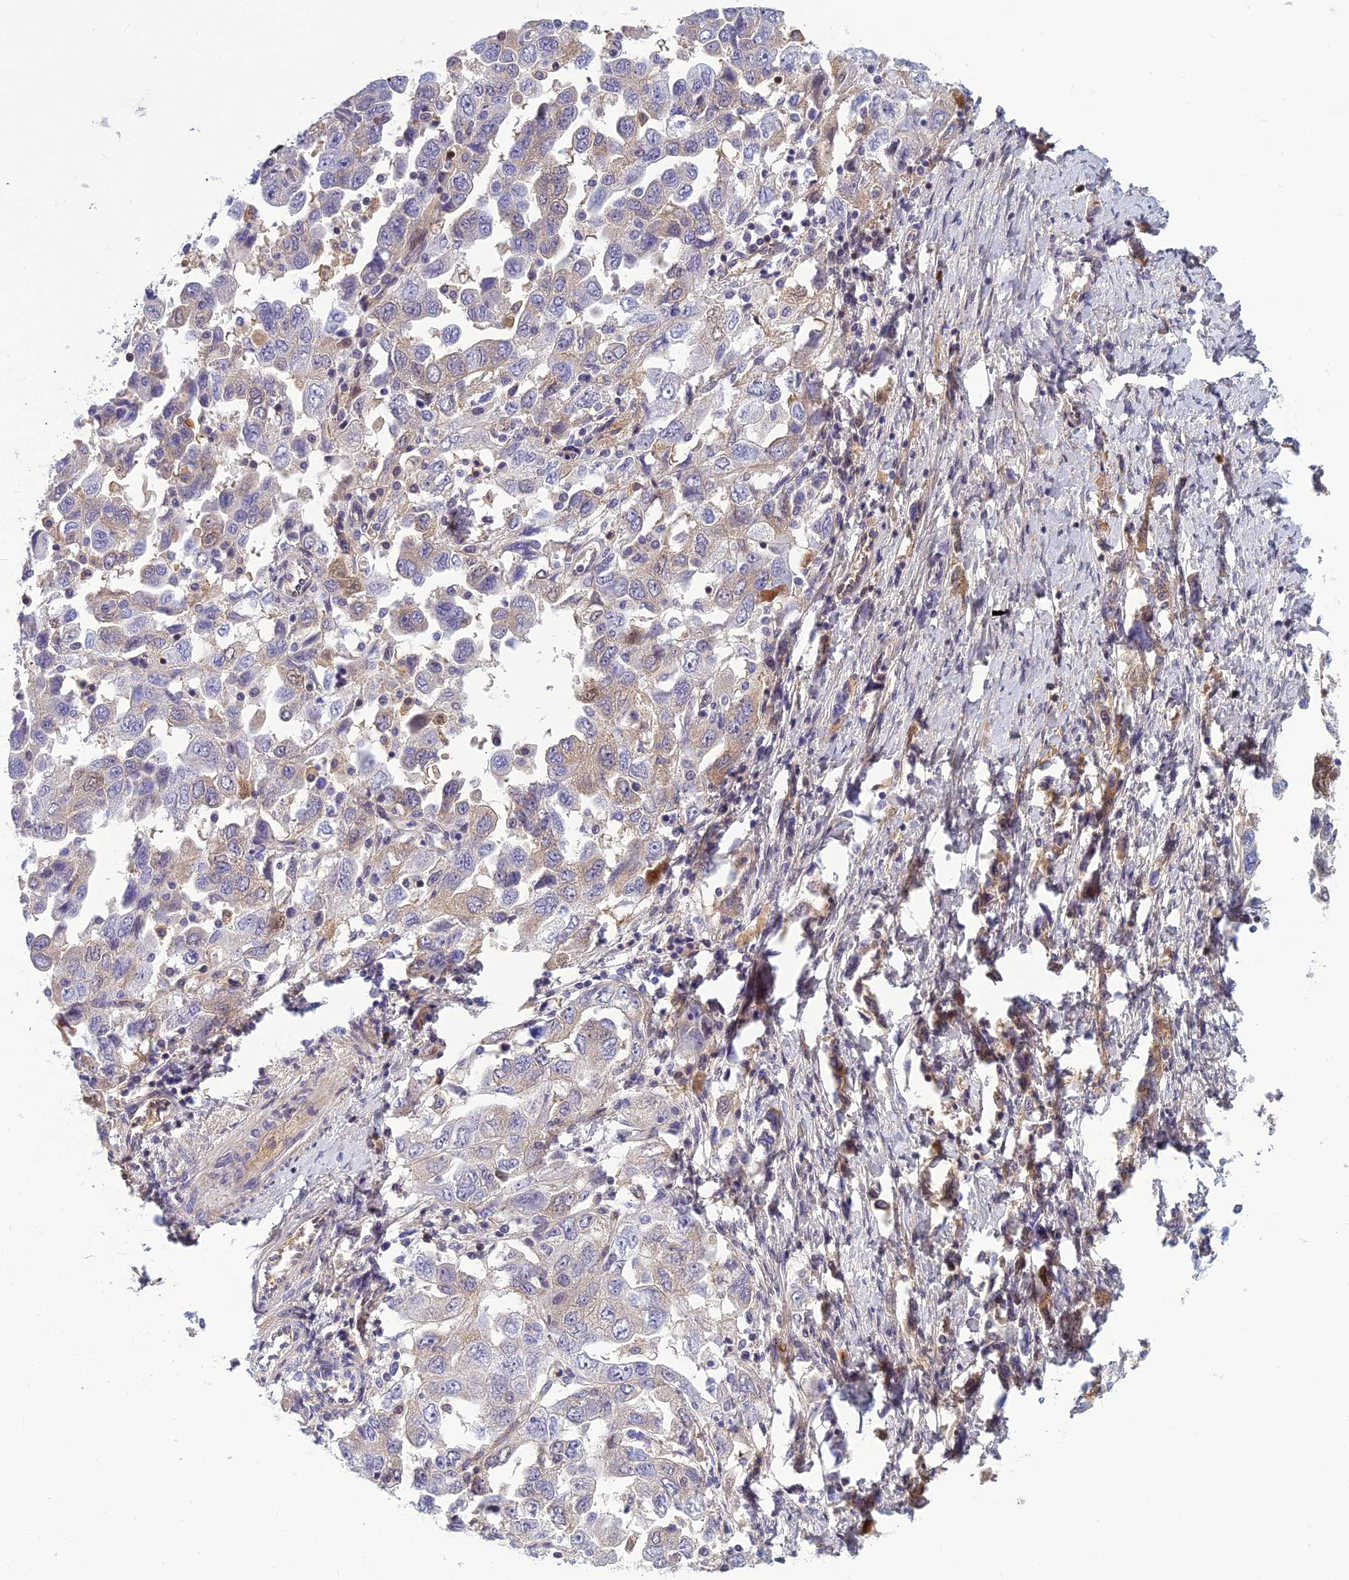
{"staining": {"intensity": "negative", "quantity": "none", "location": "none"}, "tissue": "ovarian cancer", "cell_type": "Tumor cells", "image_type": "cancer", "snomed": [{"axis": "morphology", "description": "Carcinoma, NOS"}, {"axis": "morphology", "description": "Cystadenocarcinoma, serous, NOS"}, {"axis": "topography", "description": "Ovary"}], "caption": "Serous cystadenocarcinoma (ovarian) was stained to show a protein in brown. There is no significant staining in tumor cells.", "gene": "CLEC11A", "patient": {"sex": "female", "age": 69}}